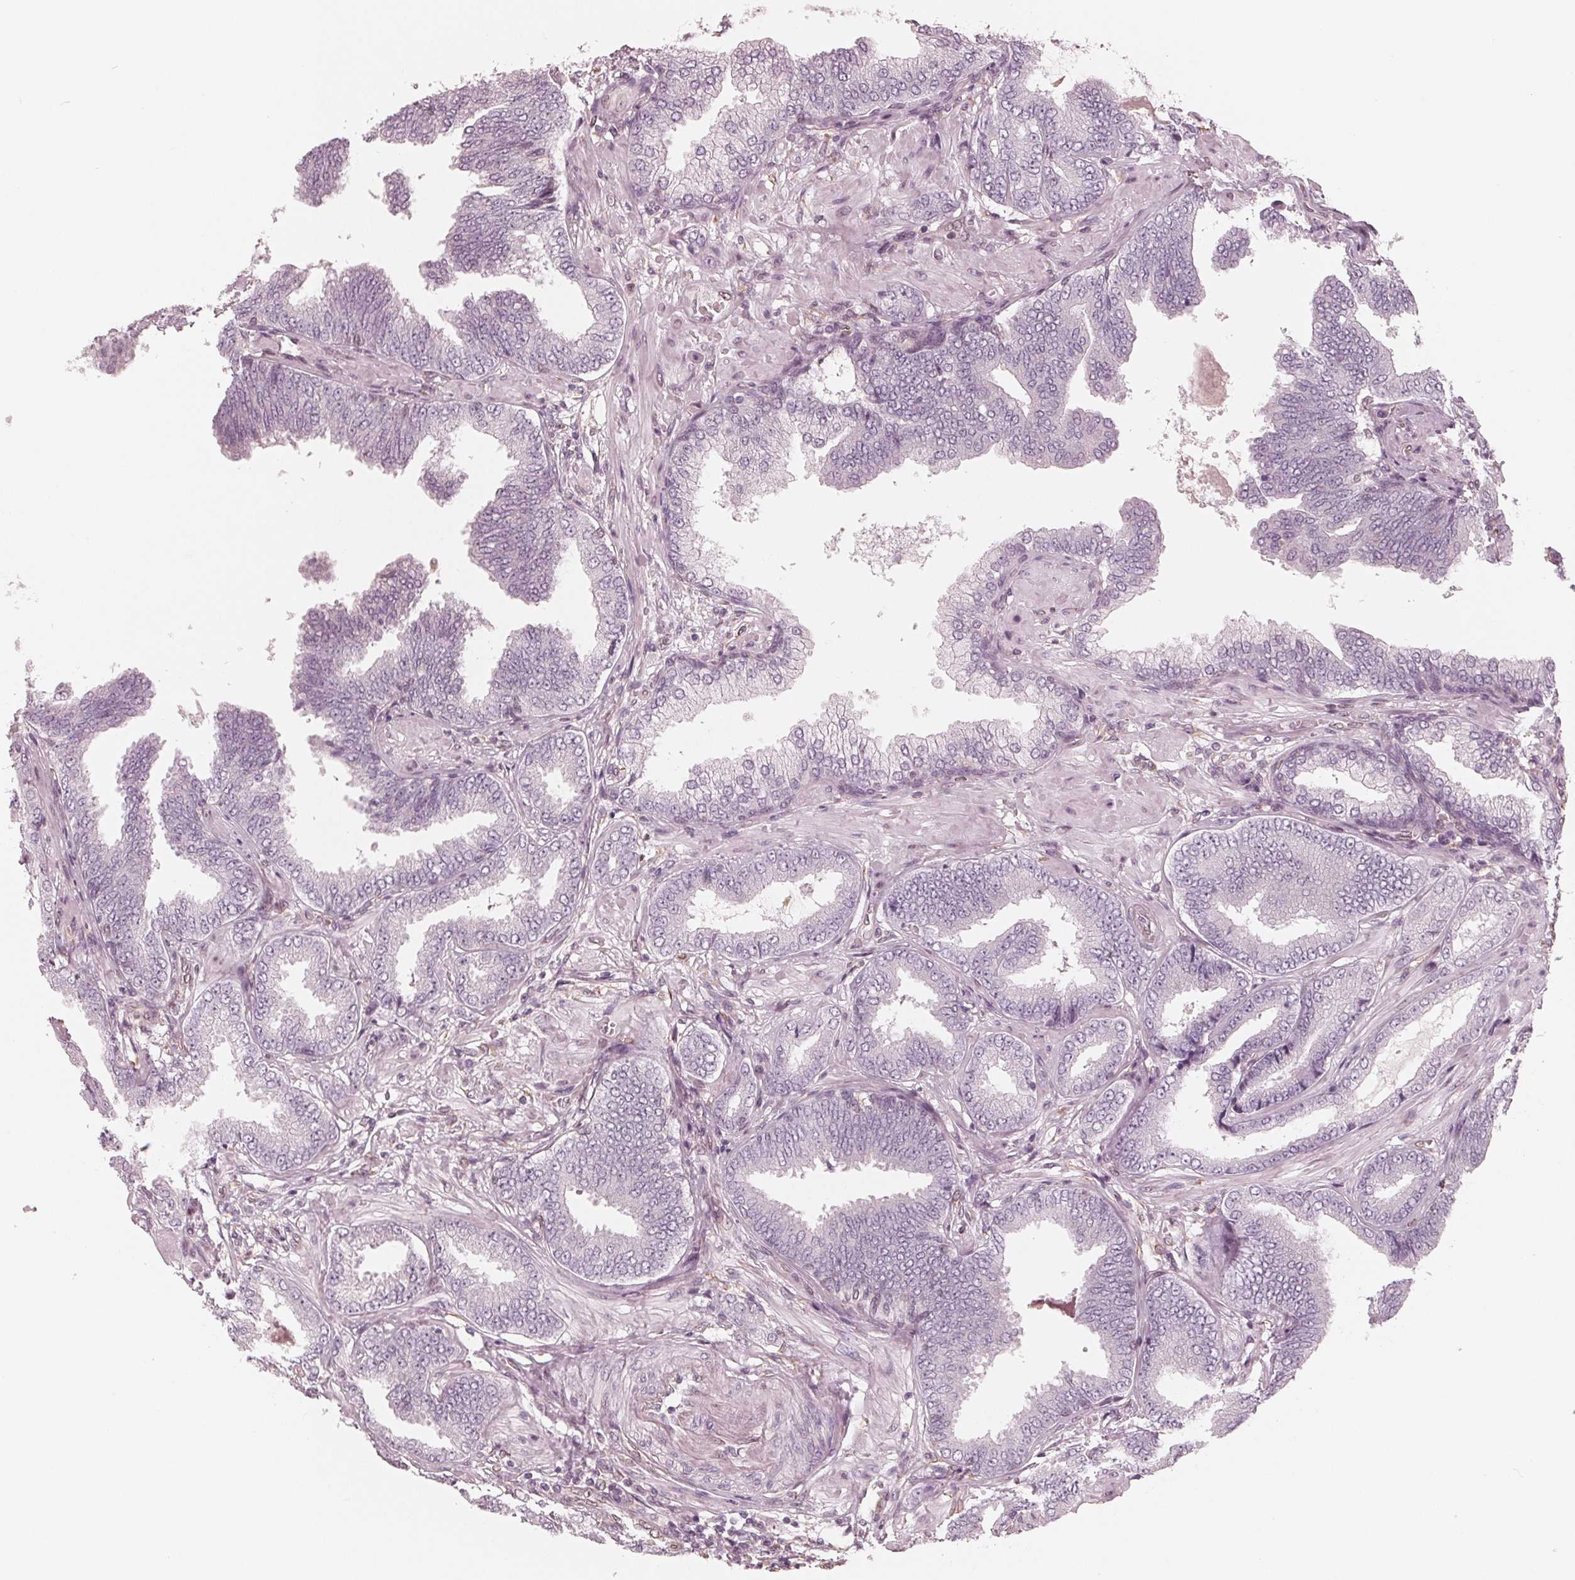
{"staining": {"intensity": "negative", "quantity": "none", "location": "none"}, "tissue": "prostate cancer", "cell_type": "Tumor cells", "image_type": "cancer", "snomed": [{"axis": "morphology", "description": "Adenocarcinoma, Low grade"}, {"axis": "topography", "description": "Prostate"}], "caption": "The immunohistochemistry (IHC) micrograph has no significant positivity in tumor cells of prostate cancer (adenocarcinoma (low-grade)) tissue.", "gene": "IKBIP", "patient": {"sex": "male", "age": 55}}